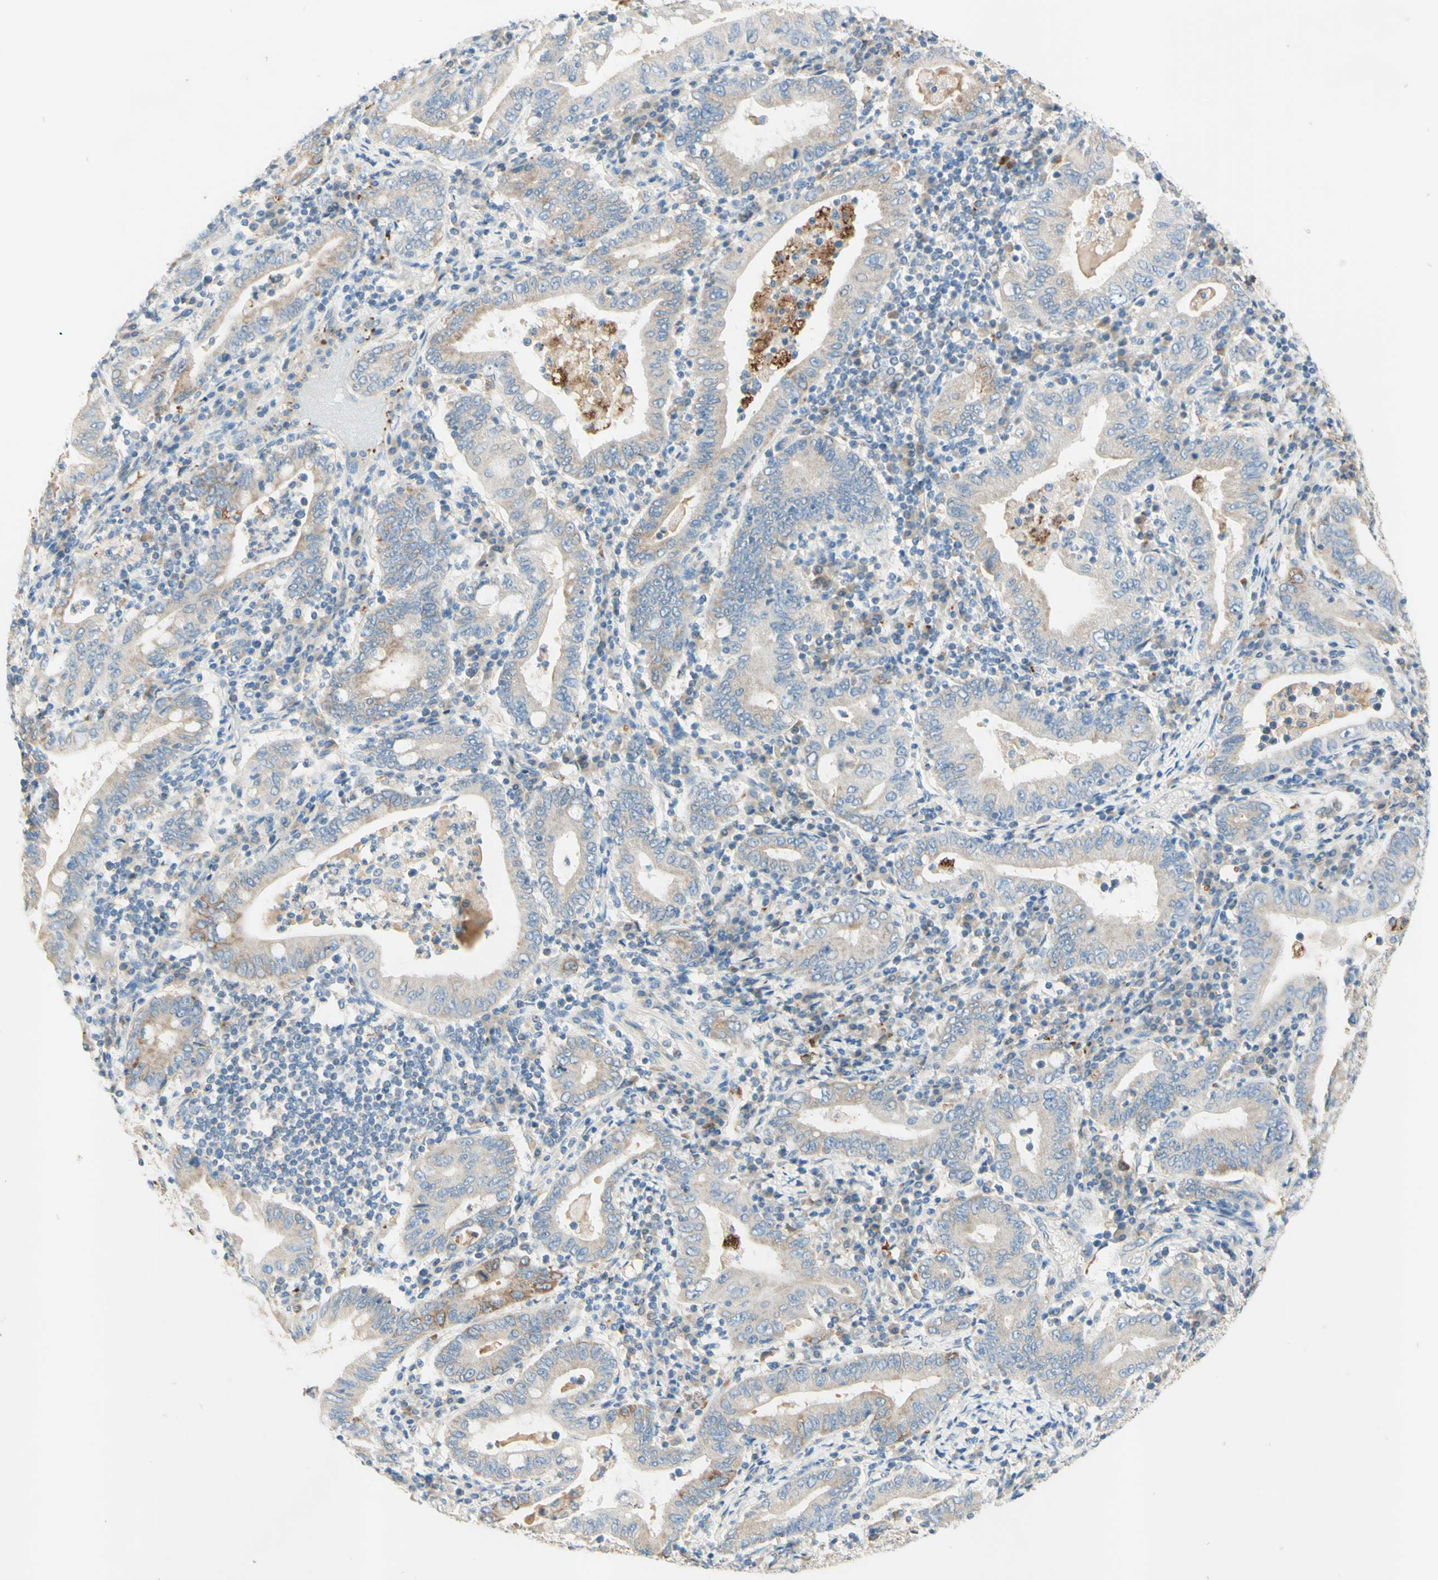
{"staining": {"intensity": "moderate", "quantity": "<25%", "location": "cytoplasmic/membranous"}, "tissue": "stomach cancer", "cell_type": "Tumor cells", "image_type": "cancer", "snomed": [{"axis": "morphology", "description": "Normal tissue, NOS"}, {"axis": "morphology", "description": "Adenocarcinoma, NOS"}, {"axis": "topography", "description": "Esophagus"}, {"axis": "topography", "description": "Stomach, upper"}, {"axis": "topography", "description": "Peripheral nerve tissue"}], "caption": "Tumor cells reveal moderate cytoplasmic/membranous staining in approximately <25% of cells in stomach adenocarcinoma.", "gene": "ARMC10", "patient": {"sex": "male", "age": 62}}